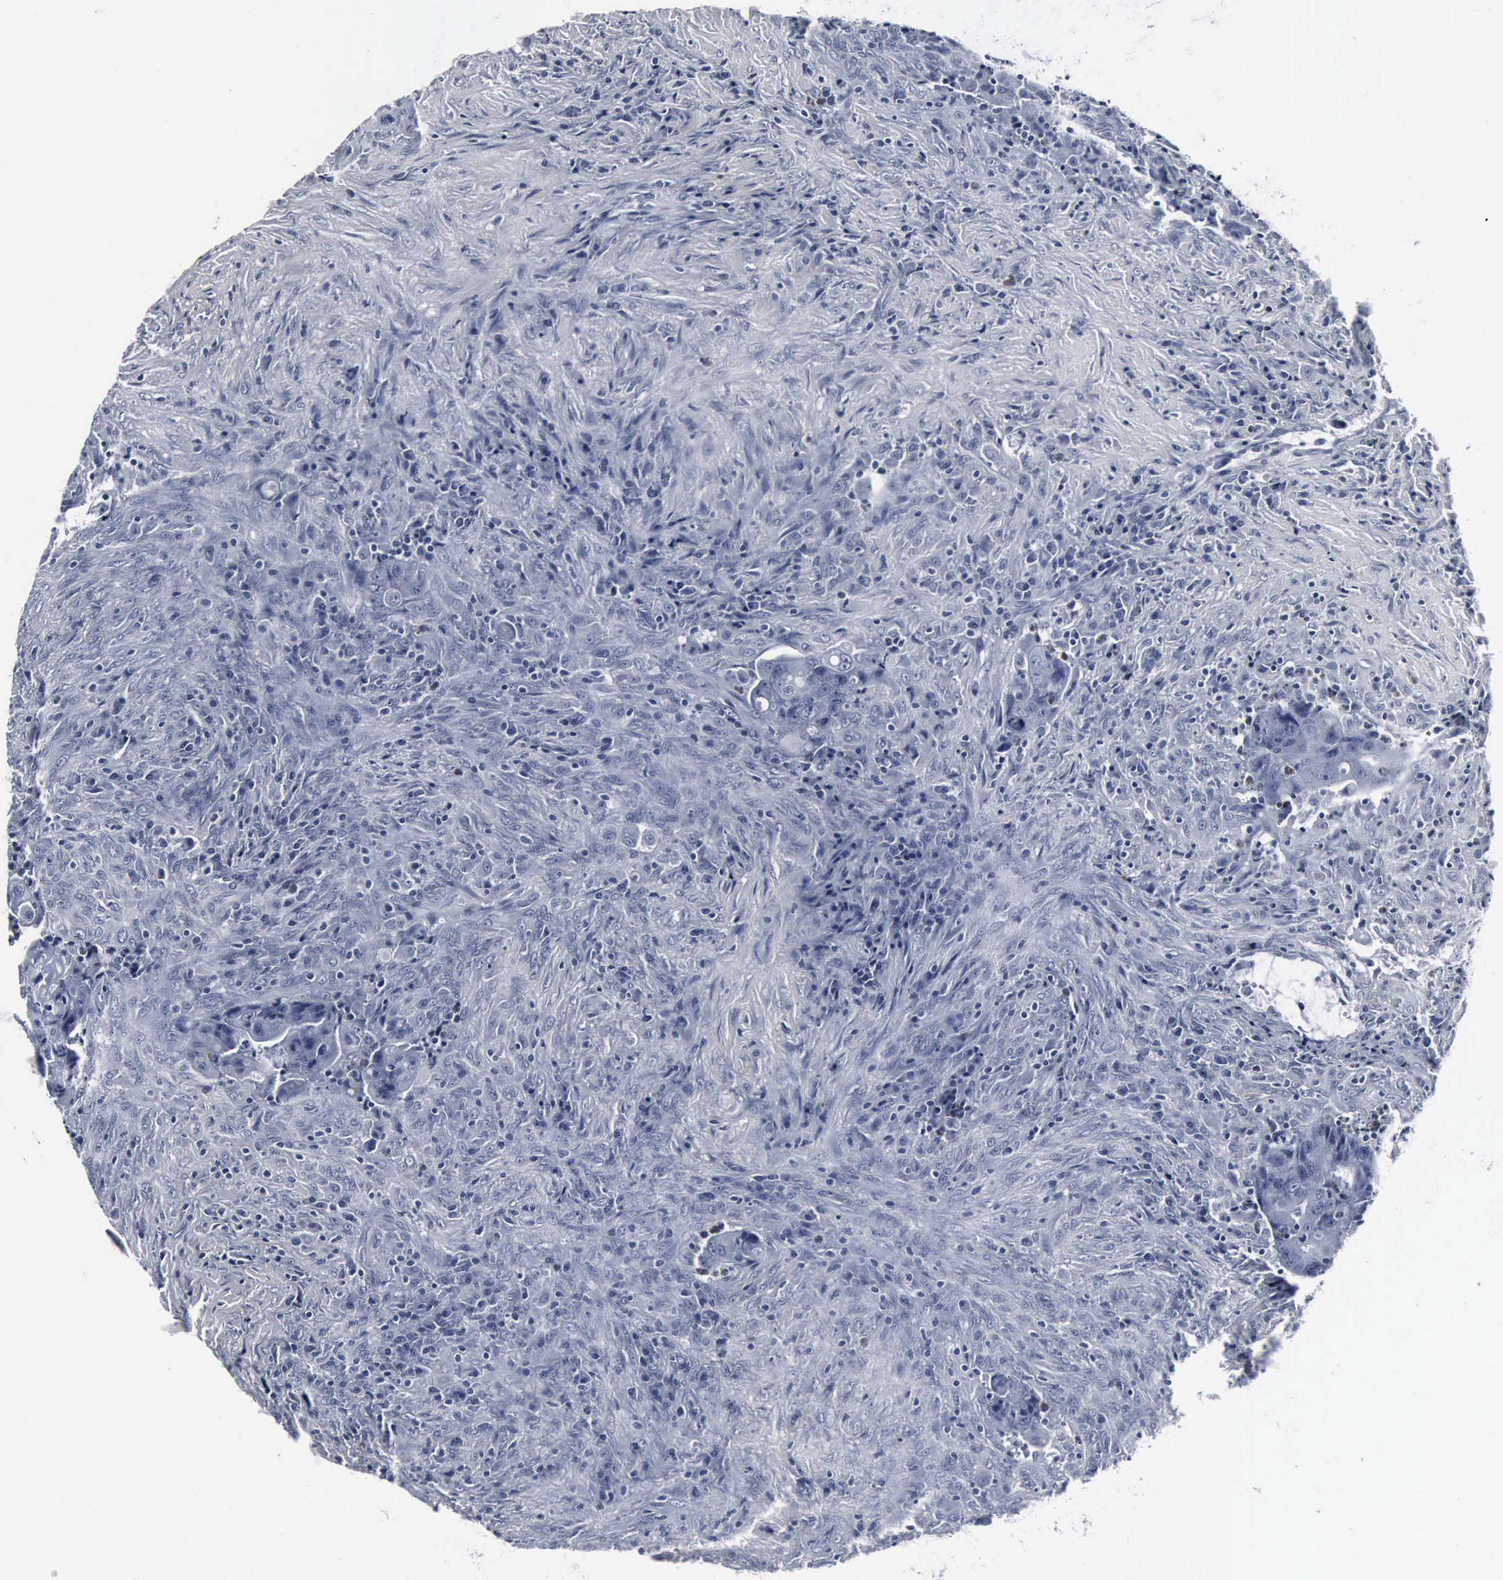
{"staining": {"intensity": "negative", "quantity": "none", "location": "none"}, "tissue": "colorectal cancer", "cell_type": "Tumor cells", "image_type": "cancer", "snomed": [{"axis": "morphology", "description": "Adenocarcinoma, NOS"}, {"axis": "topography", "description": "Rectum"}], "caption": "An image of human colorectal cancer (adenocarcinoma) is negative for staining in tumor cells.", "gene": "SNAP25", "patient": {"sex": "female", "age": 71}}